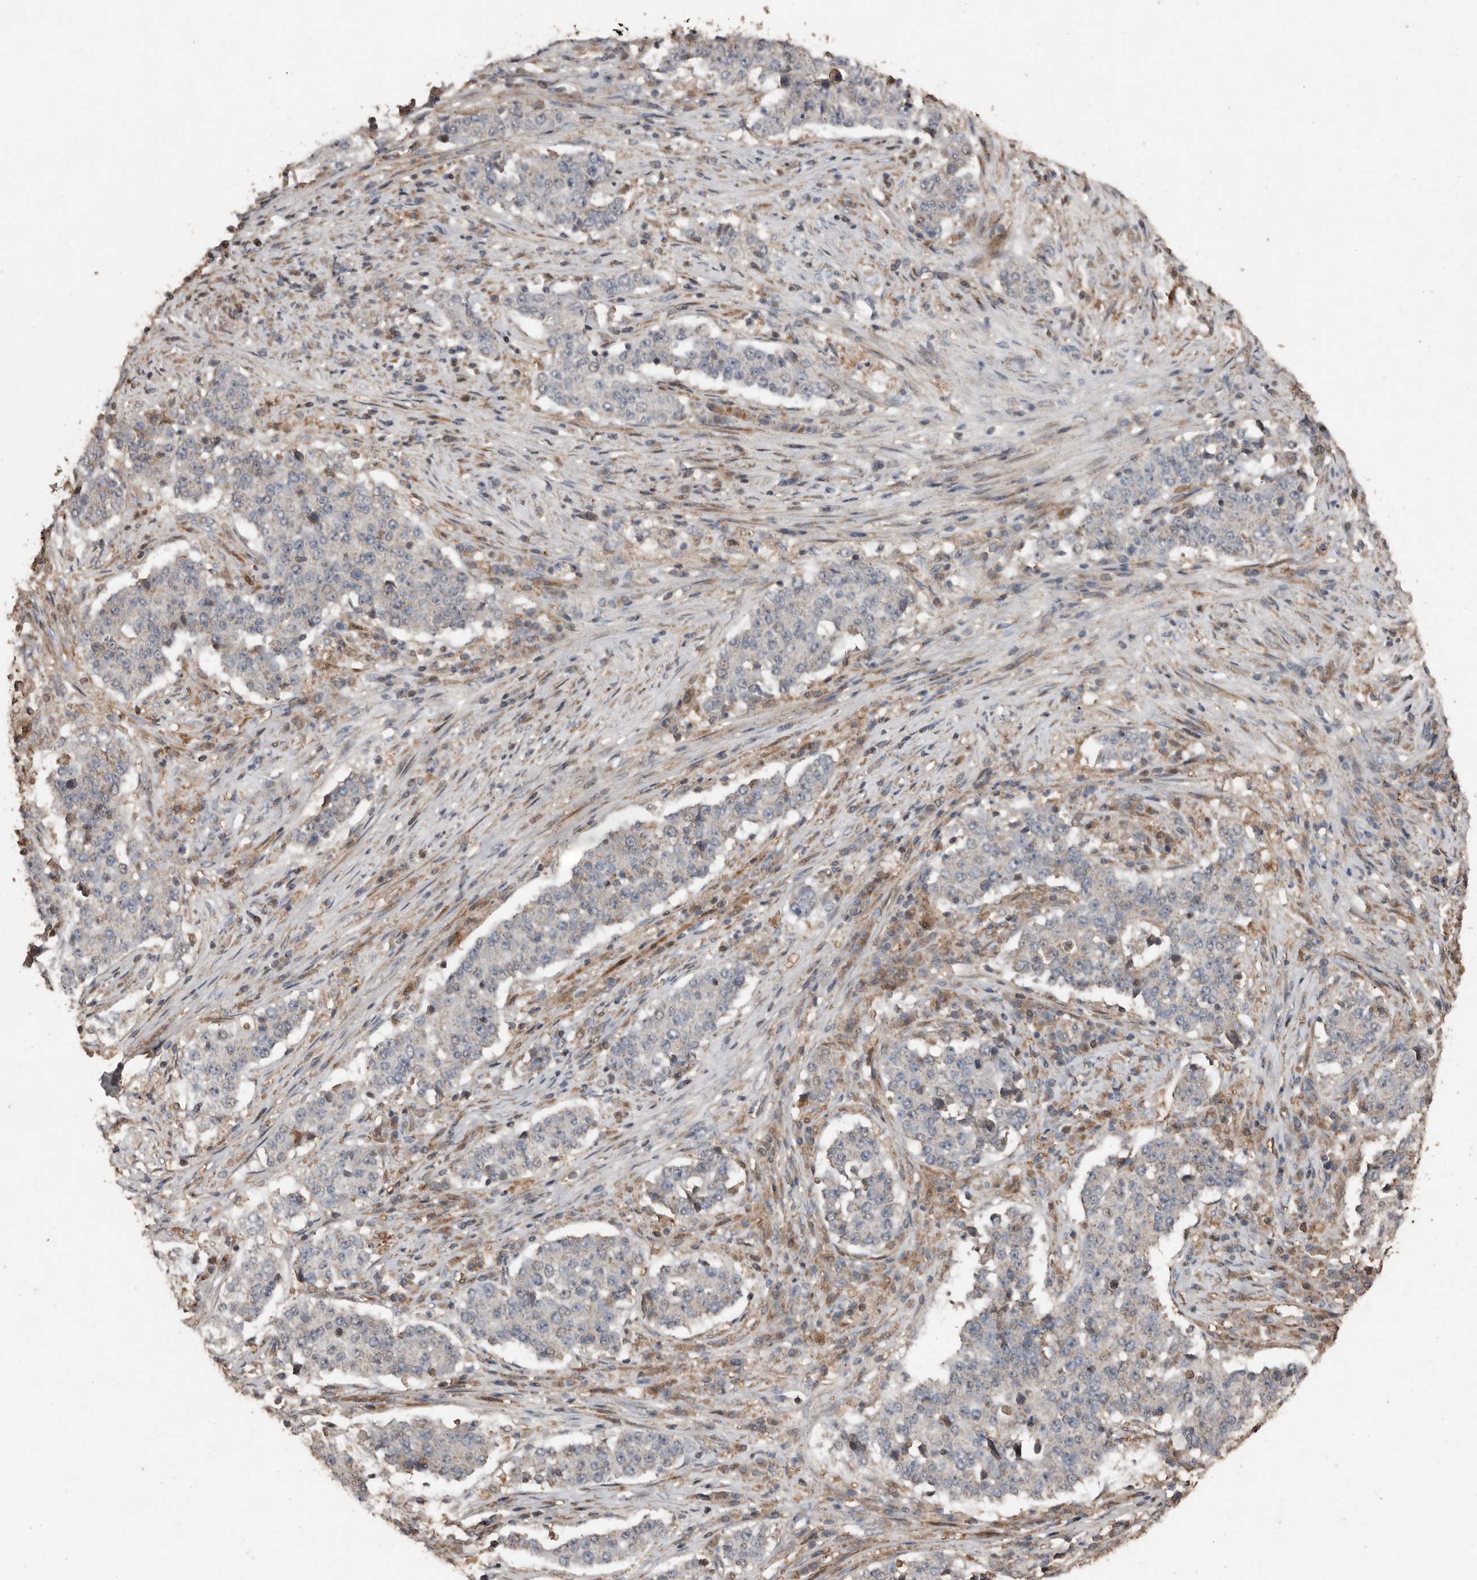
{"staining": {"intensity": "negative", "quantity": "none", "location": "none"}, "tissue": "stomach cancer", "cell_type": "Tumor cells", "image_type": "cancer", "snomed": [{"axis": "morphology", "description": "Adenocarcinoma, NOS"}, {"axis": "topography", "description": "Stomach"}], "caption": "Immunohistochemistry (IHC) image of human adenocarcinoma (stomach) stained for a protein (brown), which demonstrates no positivity in tumor cells.", "gene": "RANBP17", "patient": {"sex": "male", "age": 59}}